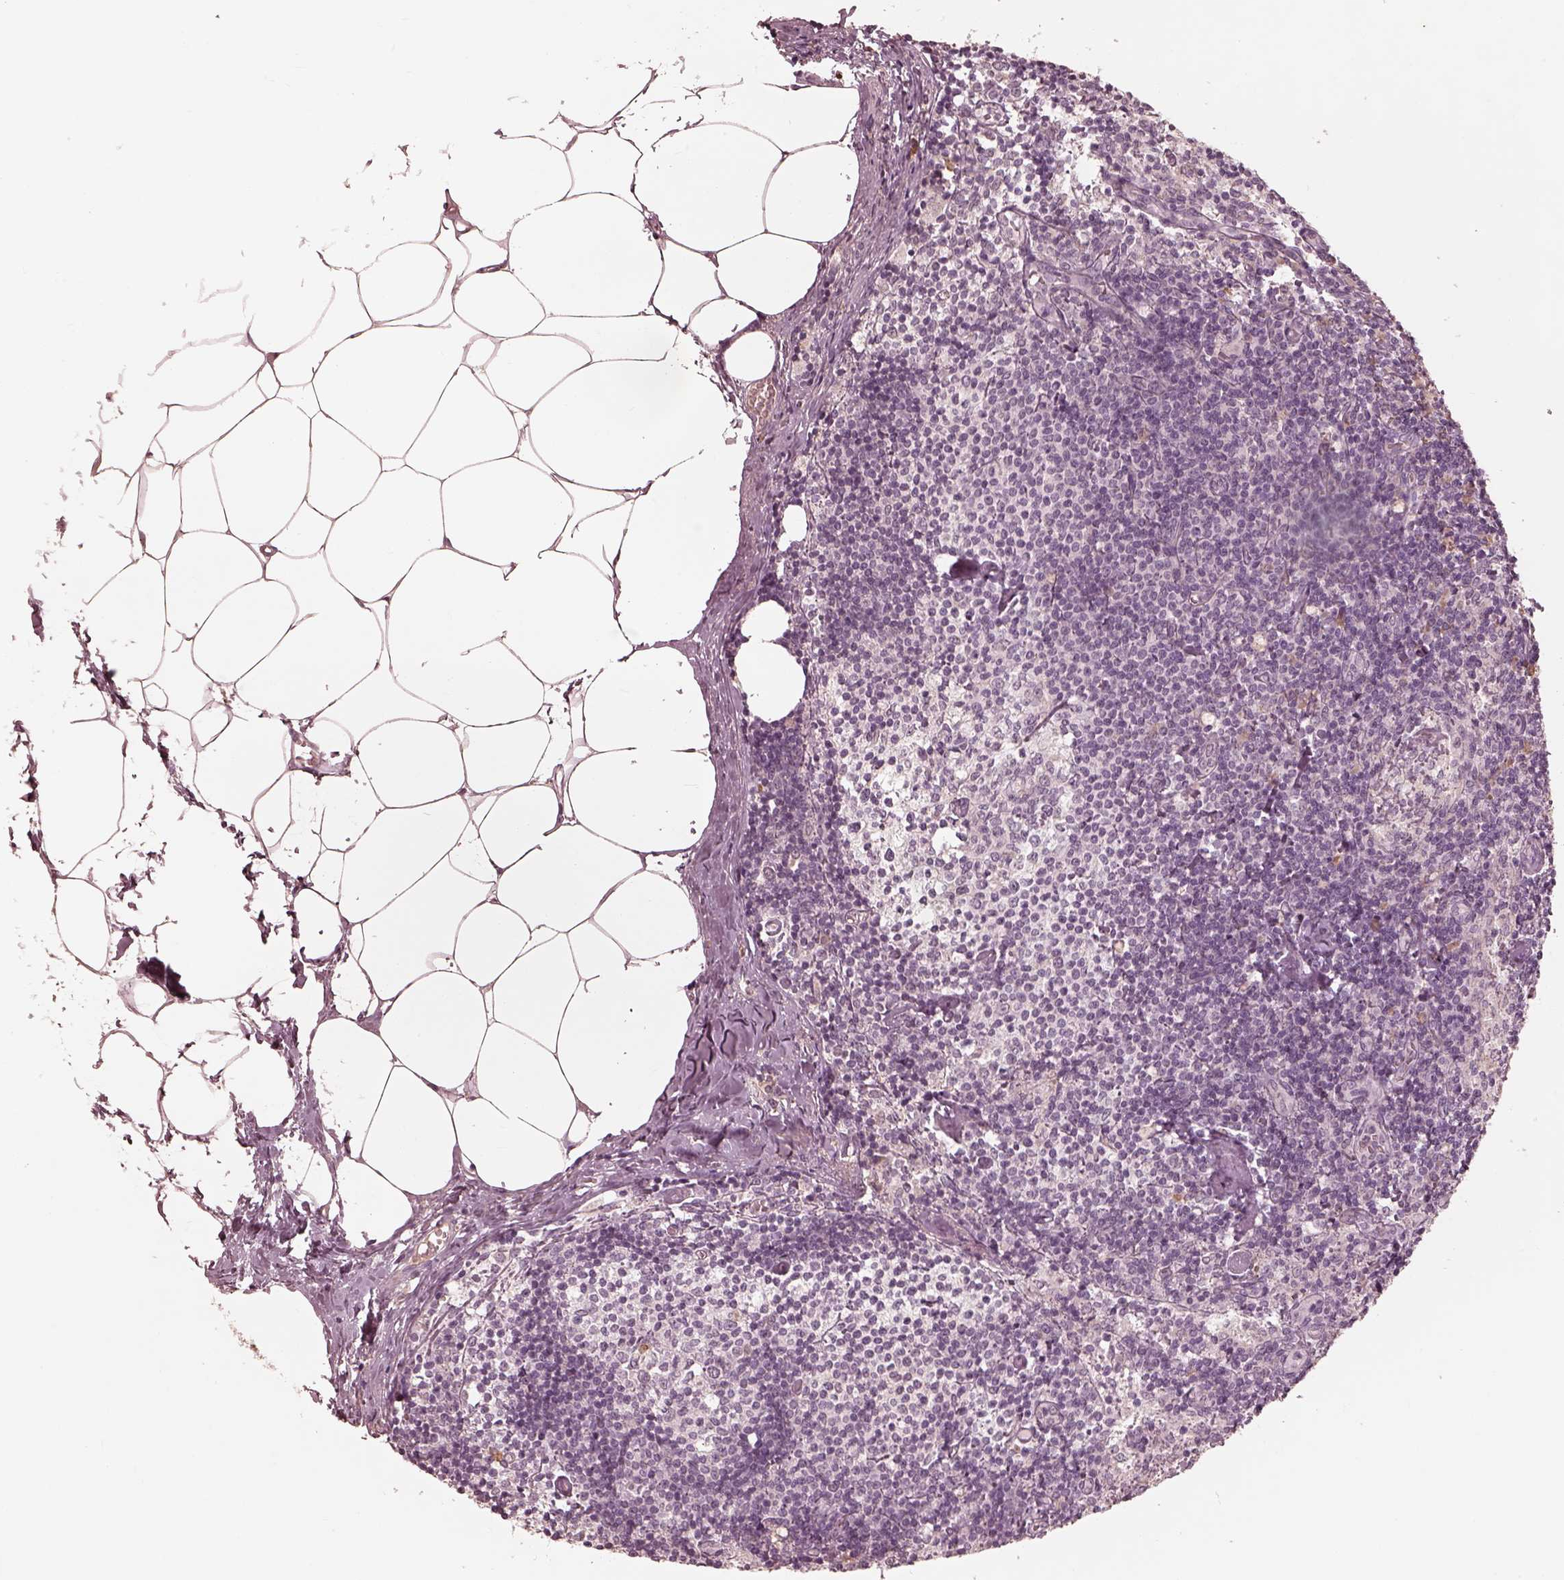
{"staining": {"intensity": "negative", "quantity": "none", "location": "none"}, "tissue": "lymph node", "cell_type": "Germinal center cells", "image_type": "normal", "snomed": [{"axis": "morphology", "description": "Normal tissue, NOS"}, {"axis": "topography", "description": "Lymph node"}], "caption": "Unremarkable lymph node was stained to show a protein in brown. There is no significant expression in germinal center cells. (Stains: DAB IHC with hematoxylin counter stain, Microscopy: brightfield microscopy at high magnification).", "gene": "CALR3", "patient": {"sex": "female", "age": 69}}